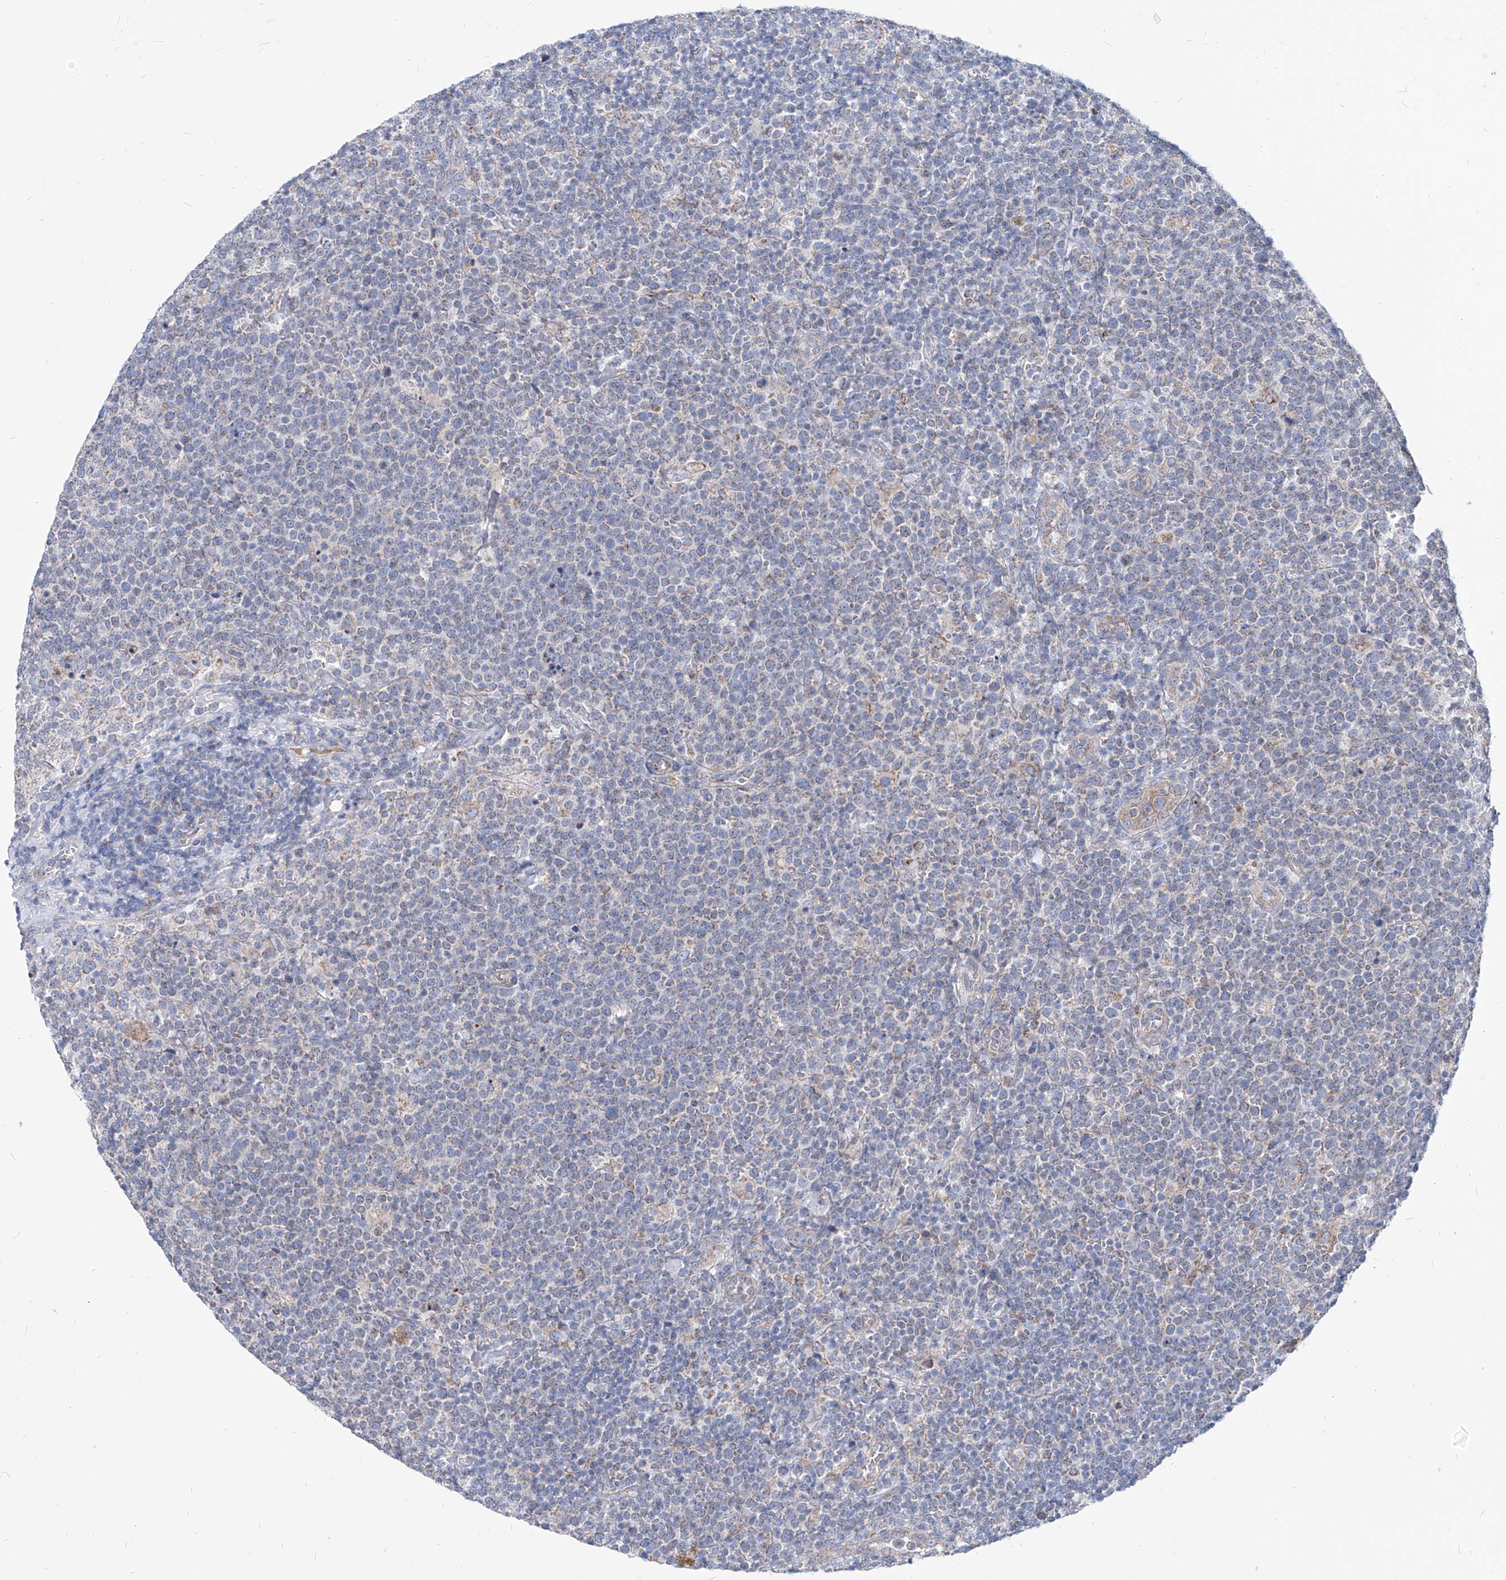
{"staining": {"intensity": "negative", "quantity": "none", "location": "none"}, "tissue": "lymphoma", "cell_type": "Tumor cells", "image_type": "cancer", "snomed": [{"axis": "morphology", "description": "Malignant lymphoma, non-Hodgkin's type, High grade"}, {"axis": "topography", "description": "Lymph node"}], "caption": "Tumor cells show no significant protein positivity in lymphoma.", "gene": "AGPS", "patient": {"sex": "male", "age": 61}}